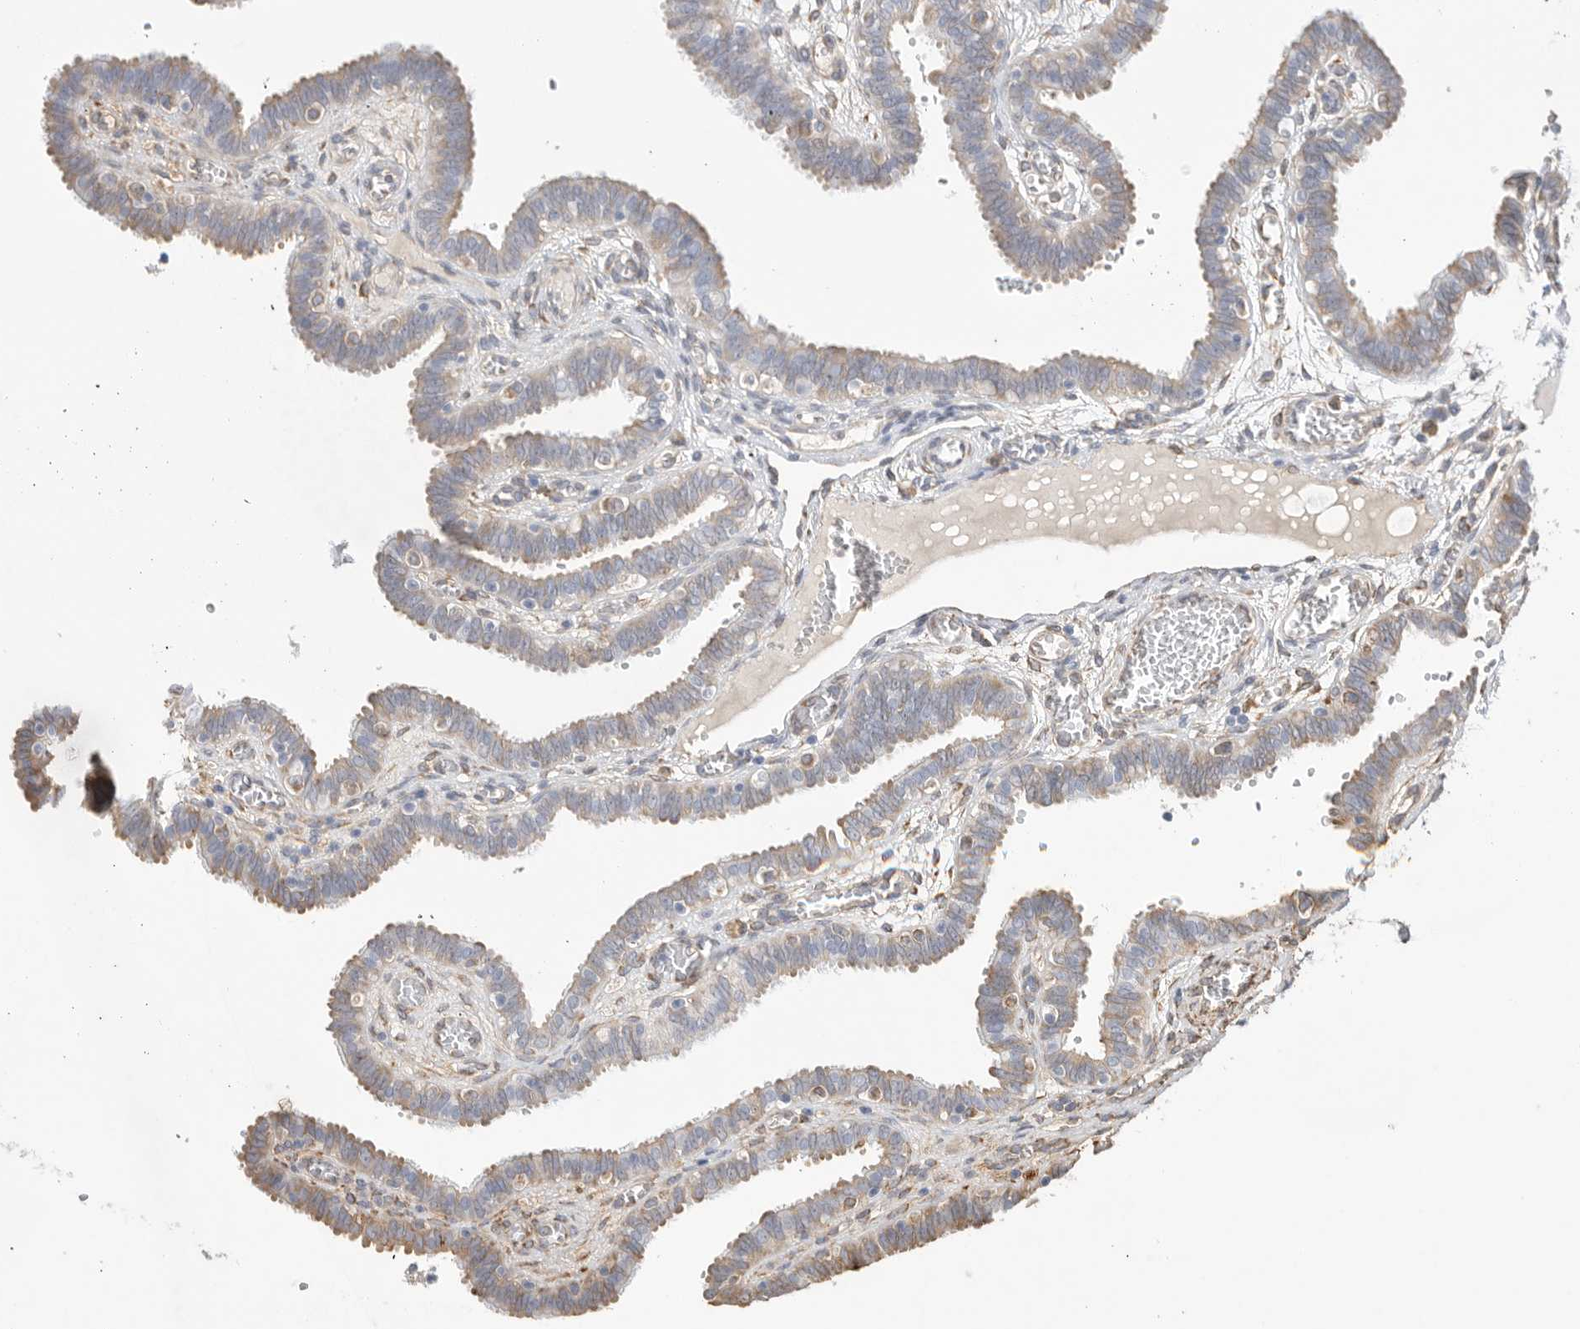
{"staining": {"intensity": "weak", "quantity": "25%-75%", "location": "cytoplasmic/membranous"}, "tissue": "fallopian tube", "cell_type": "Glandular cells", "image_type": "normal", "snomed": [{"axis": "morphology", "description": "Normal tissue, NOS"}, {"axis": "topography", "description": "Fallopian tube"}, {"axis": "topography", "description": "Placenta"}], "caption": "Fallopian tube stained with DAB (3,3'-diaminobenzidine) IHC reveals low levels of weak cytoplasmic/membranous expression in approximately 25%-75% of glandular cells.", "gene": "BLOC1S5", "patient": {"sex": "female", "age": 32}}